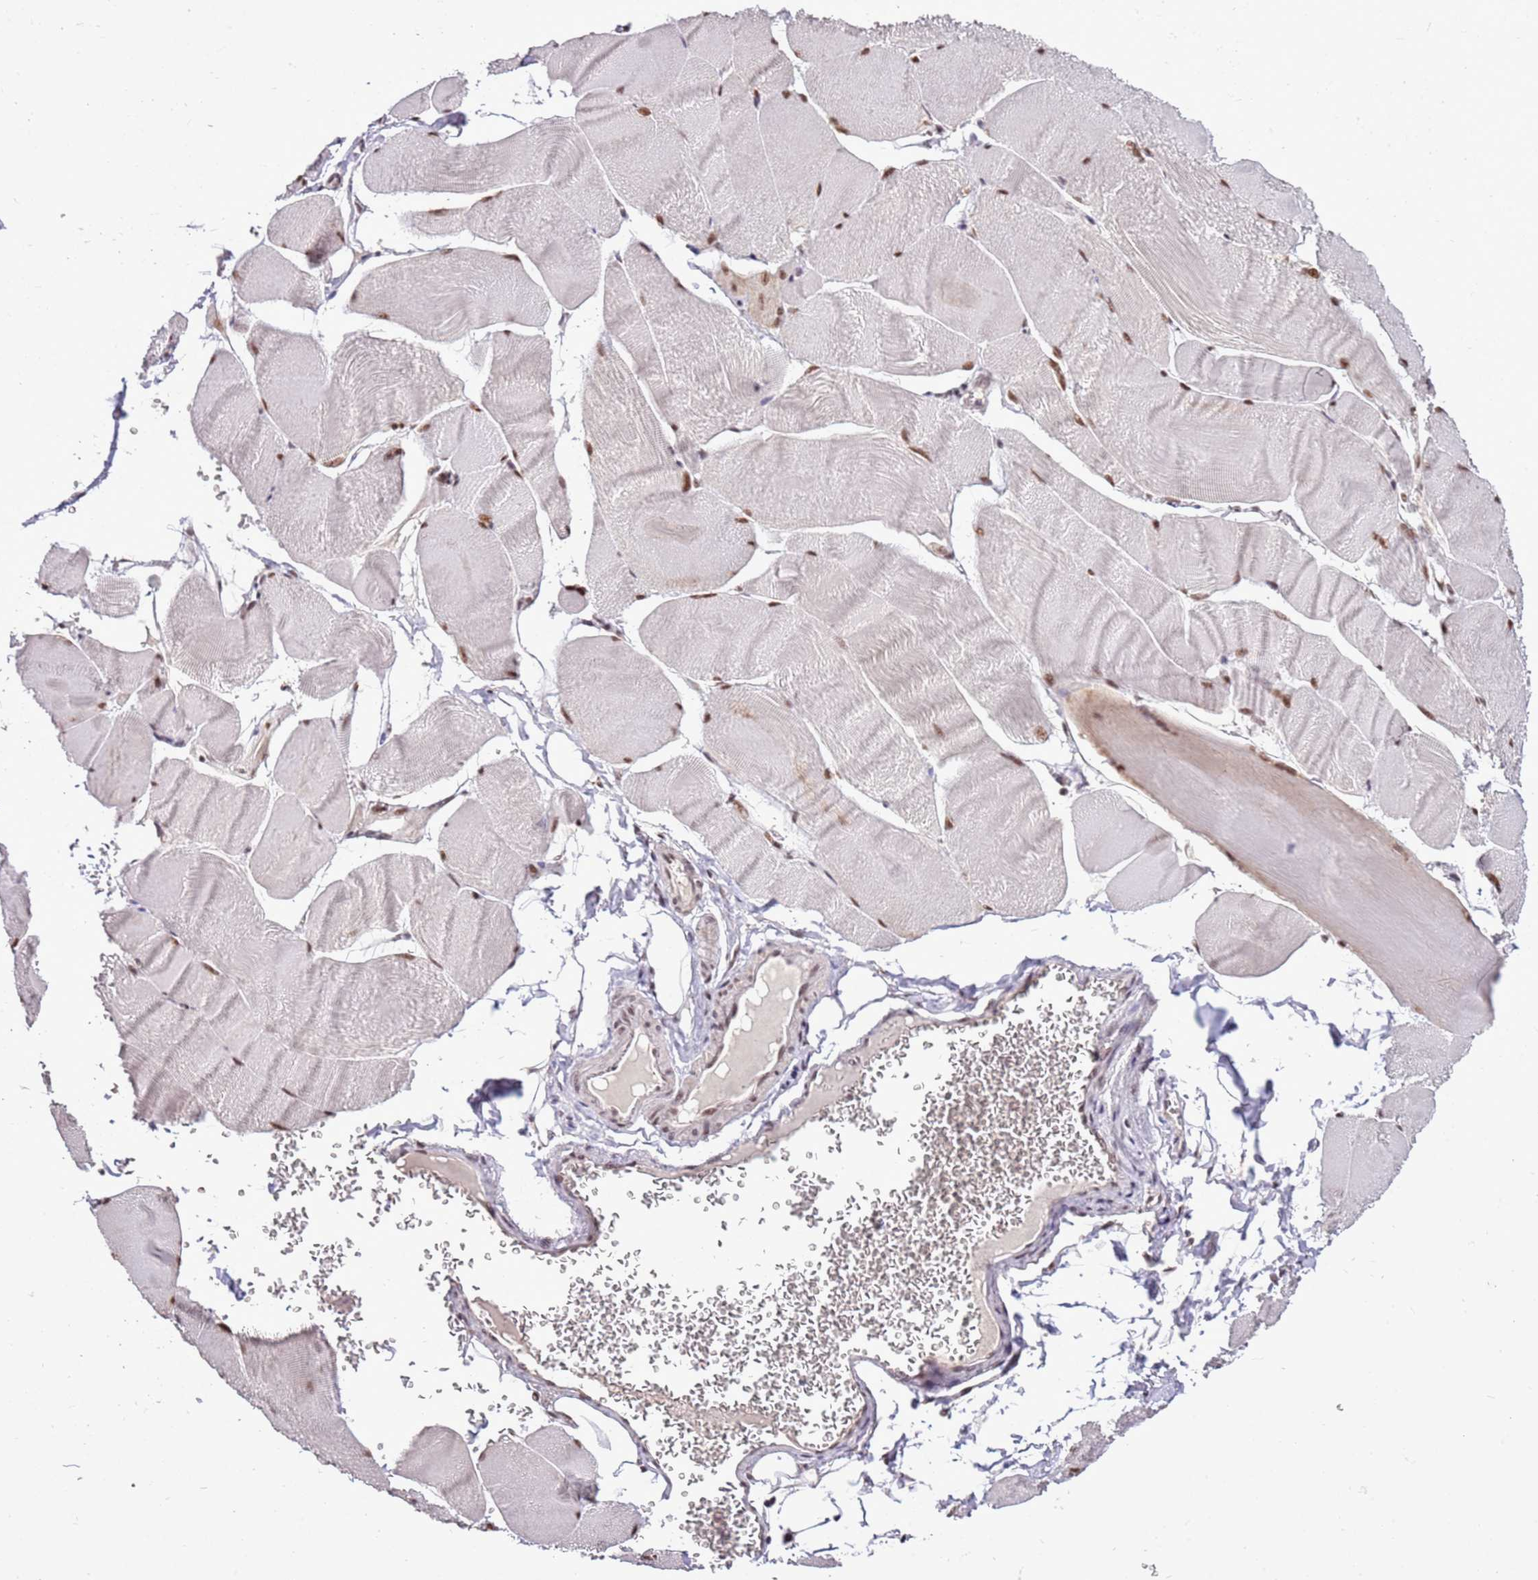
{"staining": {"intensity": "moderate", "quantity": "25%-75%", "location": "nuclear"}, "tissue": "skeletal muscle", "cell_type": "Myocytes", "image_type": "normal", "snomed": [{"axis": "morphology", "description": "Normal tissue, NOS"}, {"axis": "morphology", "description": "Basal cell carcinoma"}, {"axis": "topography", "description": "Skeletal muscle"}], "caption": "Myocytes demonstrate moderate nuclear positivity in approximately 25%-75% of cells in benign skeletal muscle. (DAB (3,3'-diaminobenzidine) IHC with brightfield microscopy, high magnification).", "gene": "AKAP8L", "patient": {"sex": "female", "age": 64}}